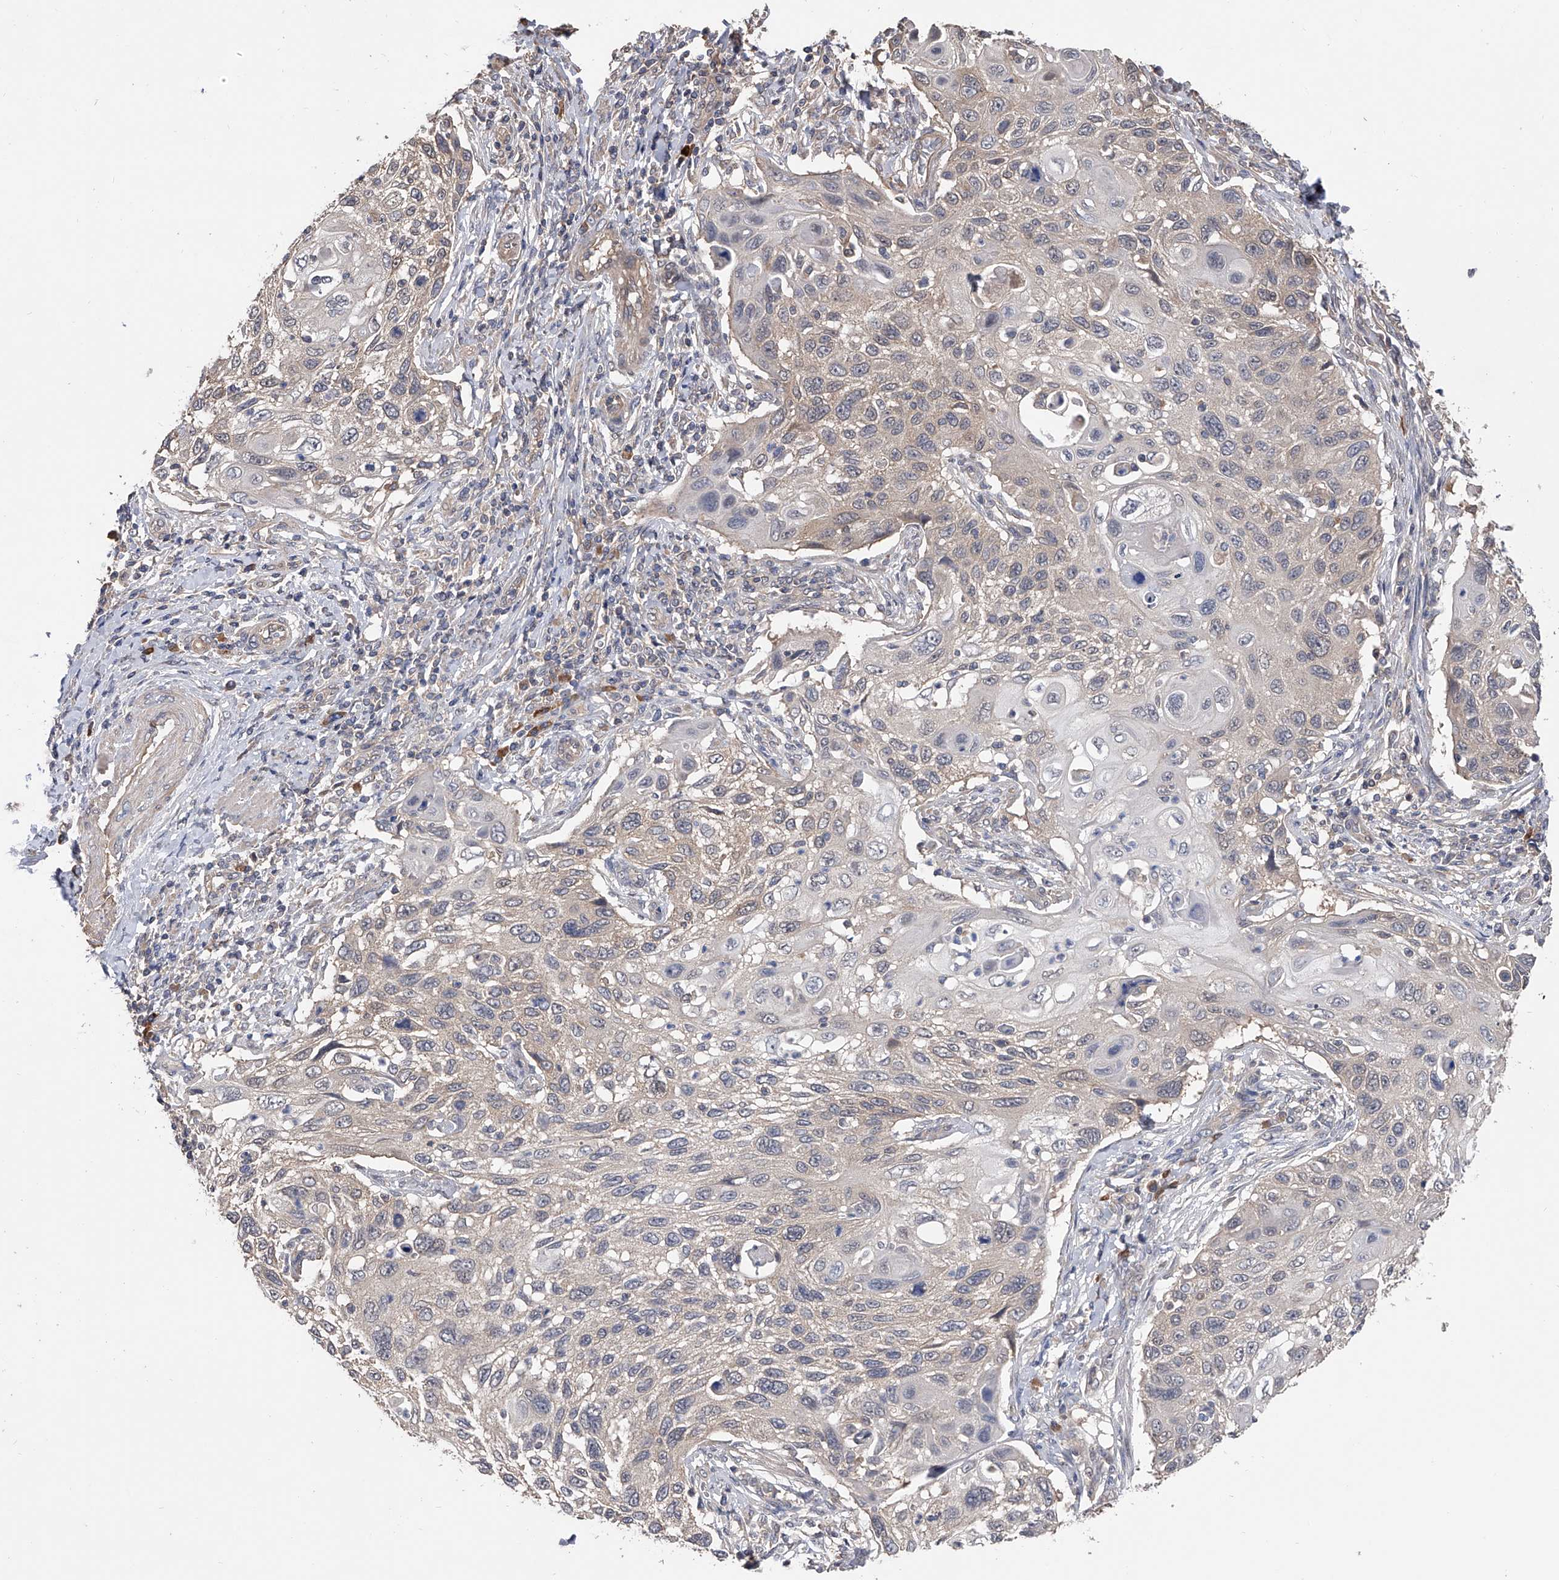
{"staining": {"intensity": "negative", "quantity": "none", "location": "none"}, "tissue": "cervical cancer", "cell_type": "Tumor cells", "image_type": "cancer", "snomed": [{"axis": "morphology", "description": "Squamous cell carcinoma, NOS"}, {"axis": "topography", "description": "Cervix"}], "caption": "High power microscopy micrograph of an immunohistochemistry (IHC) histopathology image of cervical squamous cell carcinoma, revealing no significant staining in tumor cells.", "gene": "CFAP298", "patient": {"sex": "female", "age": 70}}